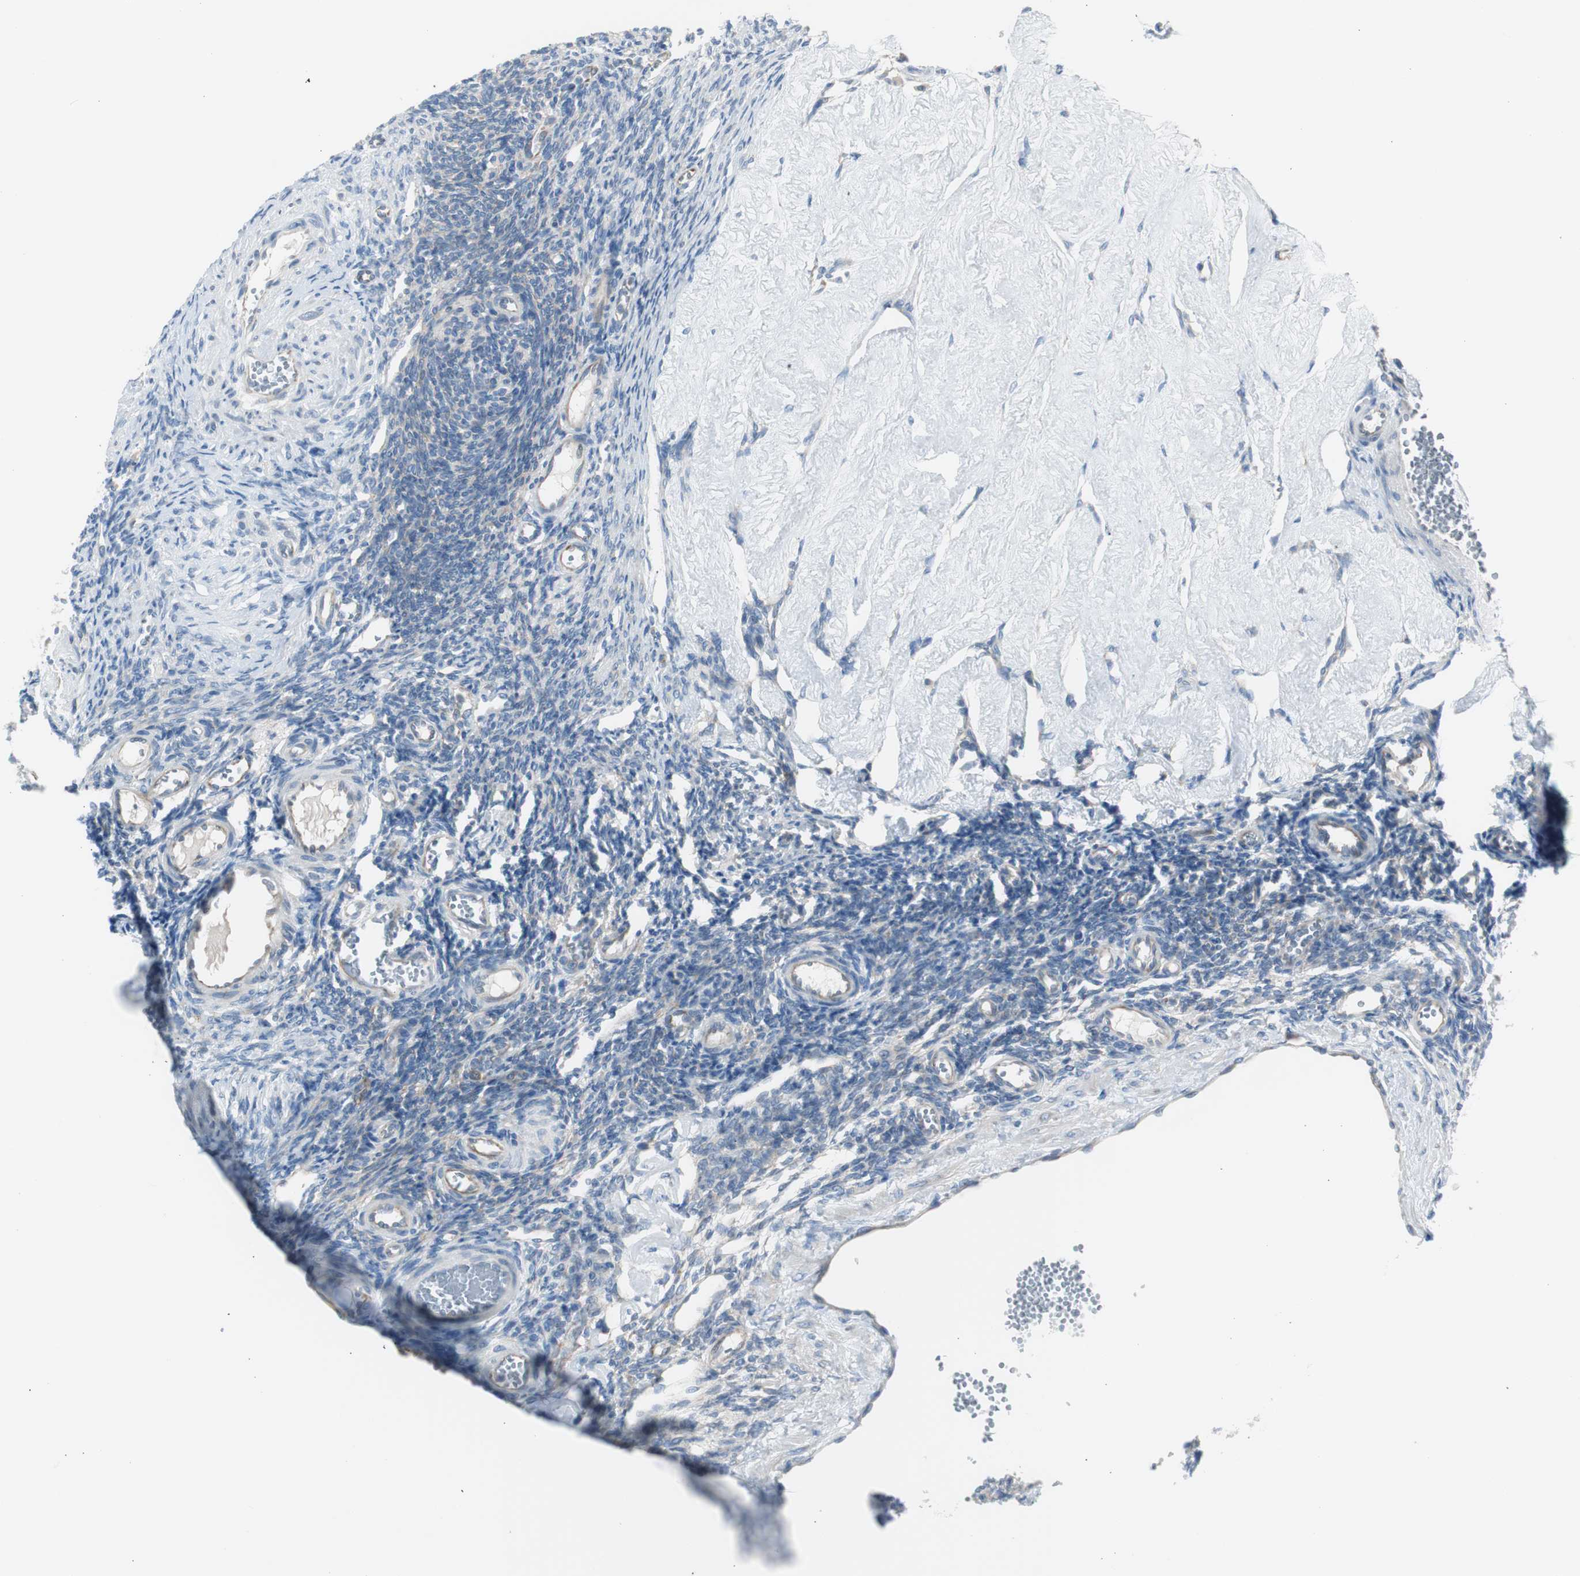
{"staining": {"intensity": "weak", "quantity": "25%-75%", "location": "cytoplasmic/membranous,nuclear"}, "tissue": "ovary", "cell_type": "Follicle cells", "image_type": "normal", "snomed": [{"axis": "morphology", "description": "Normal tissue, NOS"}, {"axis": "topography", "description": "Ovary"}], "caption": "Follicle cells demonstrate weak cytoplasmic/membranous,nuclear expression in about 25%-75% of cells in unremarkable ovary. The staining was performed using DAB, with brown indicating positive protein expression. Nuclei are stained blue with hematoxylin.", "gene": "RPS12", "patient": {"sex": "female", "age": 33}}